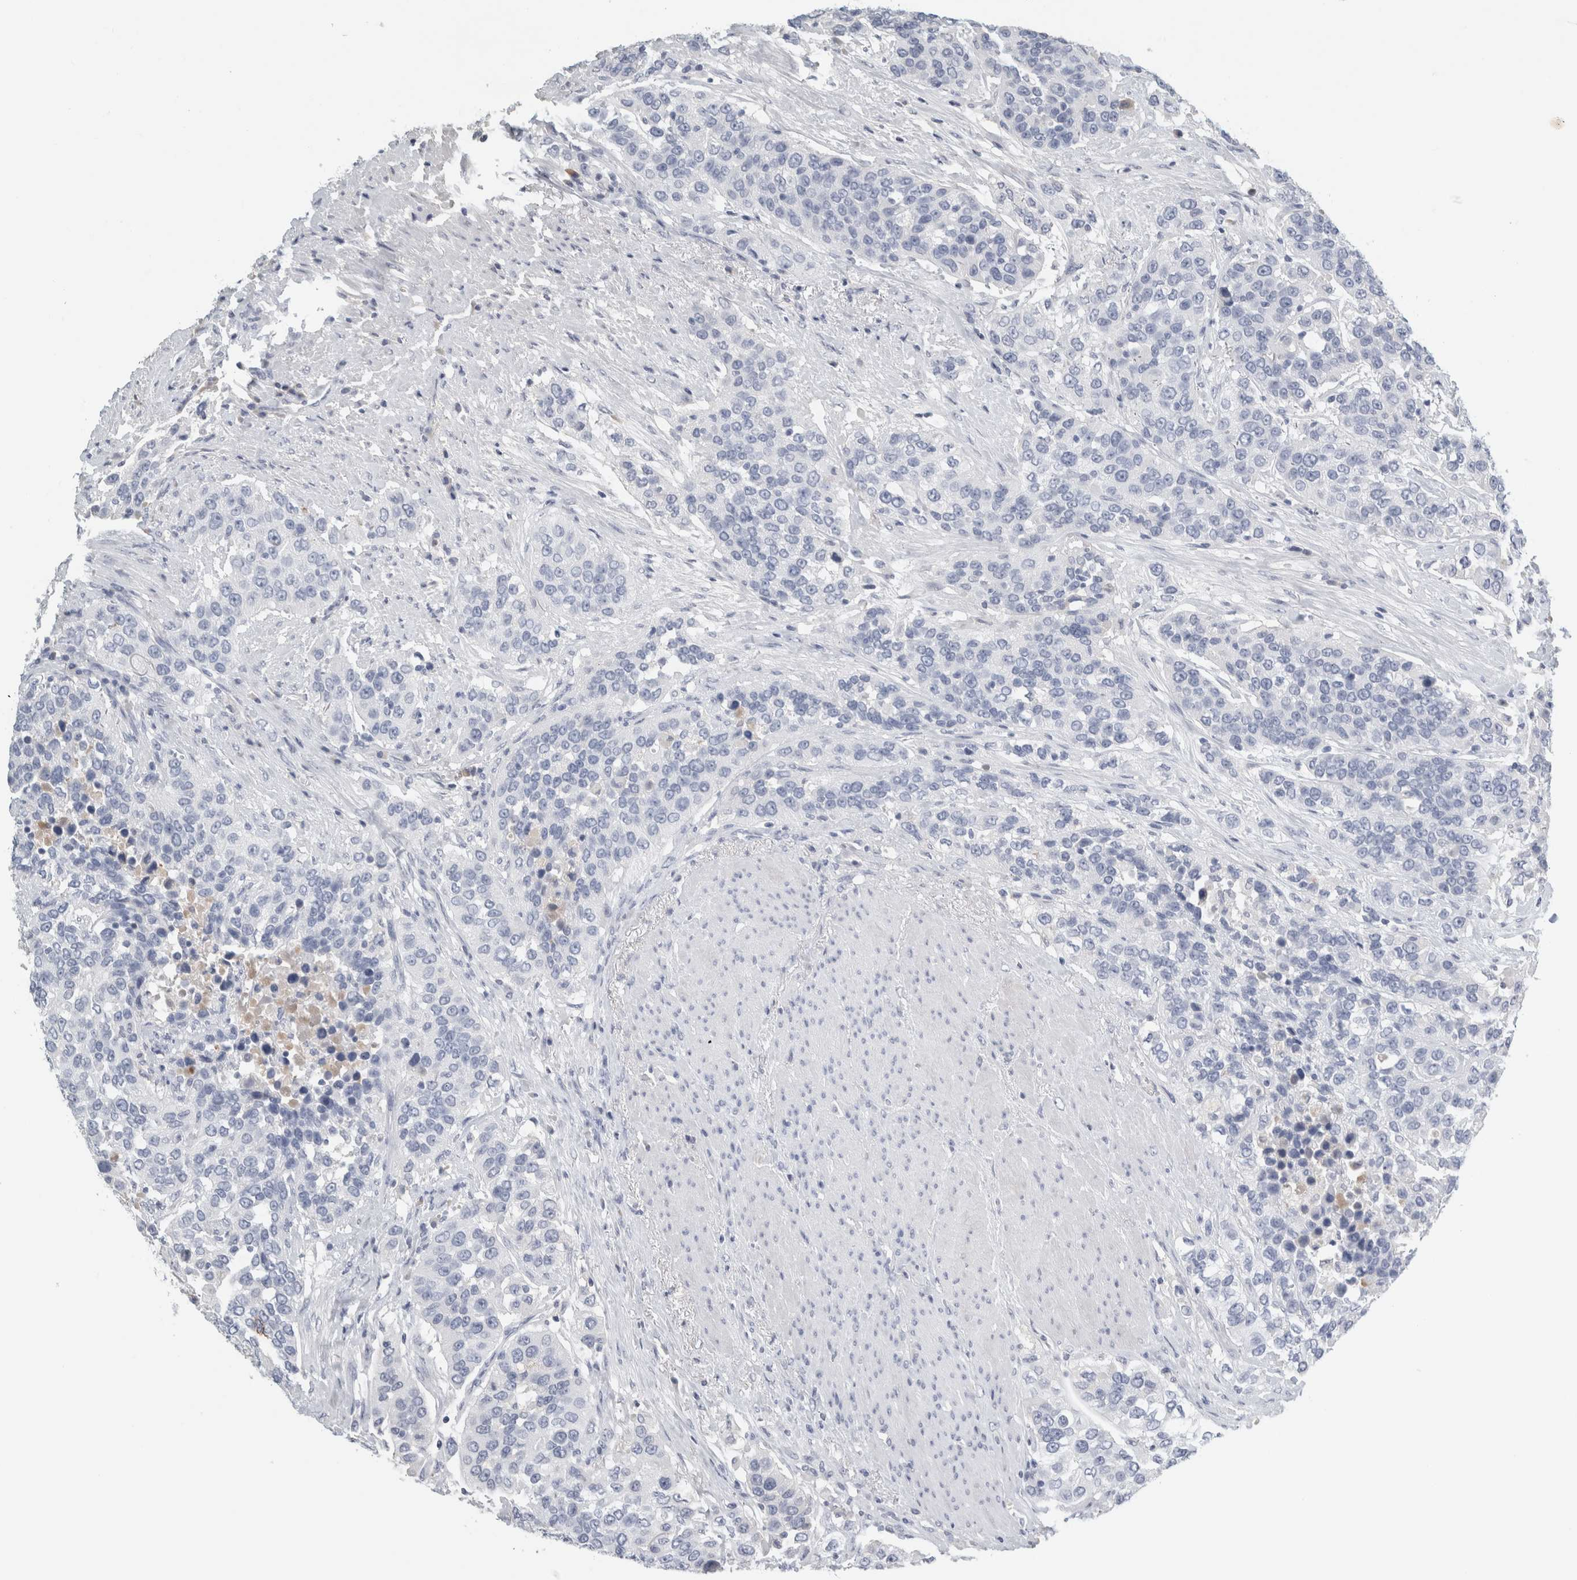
{"staining": {"intensity": "negative", "quantity": "none", "location": "none"}, "tissue": "urothelial cancer", "cell_type": "Tumor cells", "image_type": "cancer", "snomed": [{"axis": "morphology", "description": "Urothelial carcinoma, High grade"}, {"axis": "topography", "description": "Urinary bladder"}], "caption": "The photomicrograph reveals no significant staining in tumor cells of urothelial cancer. (Brightfield microscopy of DAB (3,3'-diaminobenzidine) IHC at high magnification).", "gene": "TSPAN8", "patient": {"sex": "female", "age": 80}}